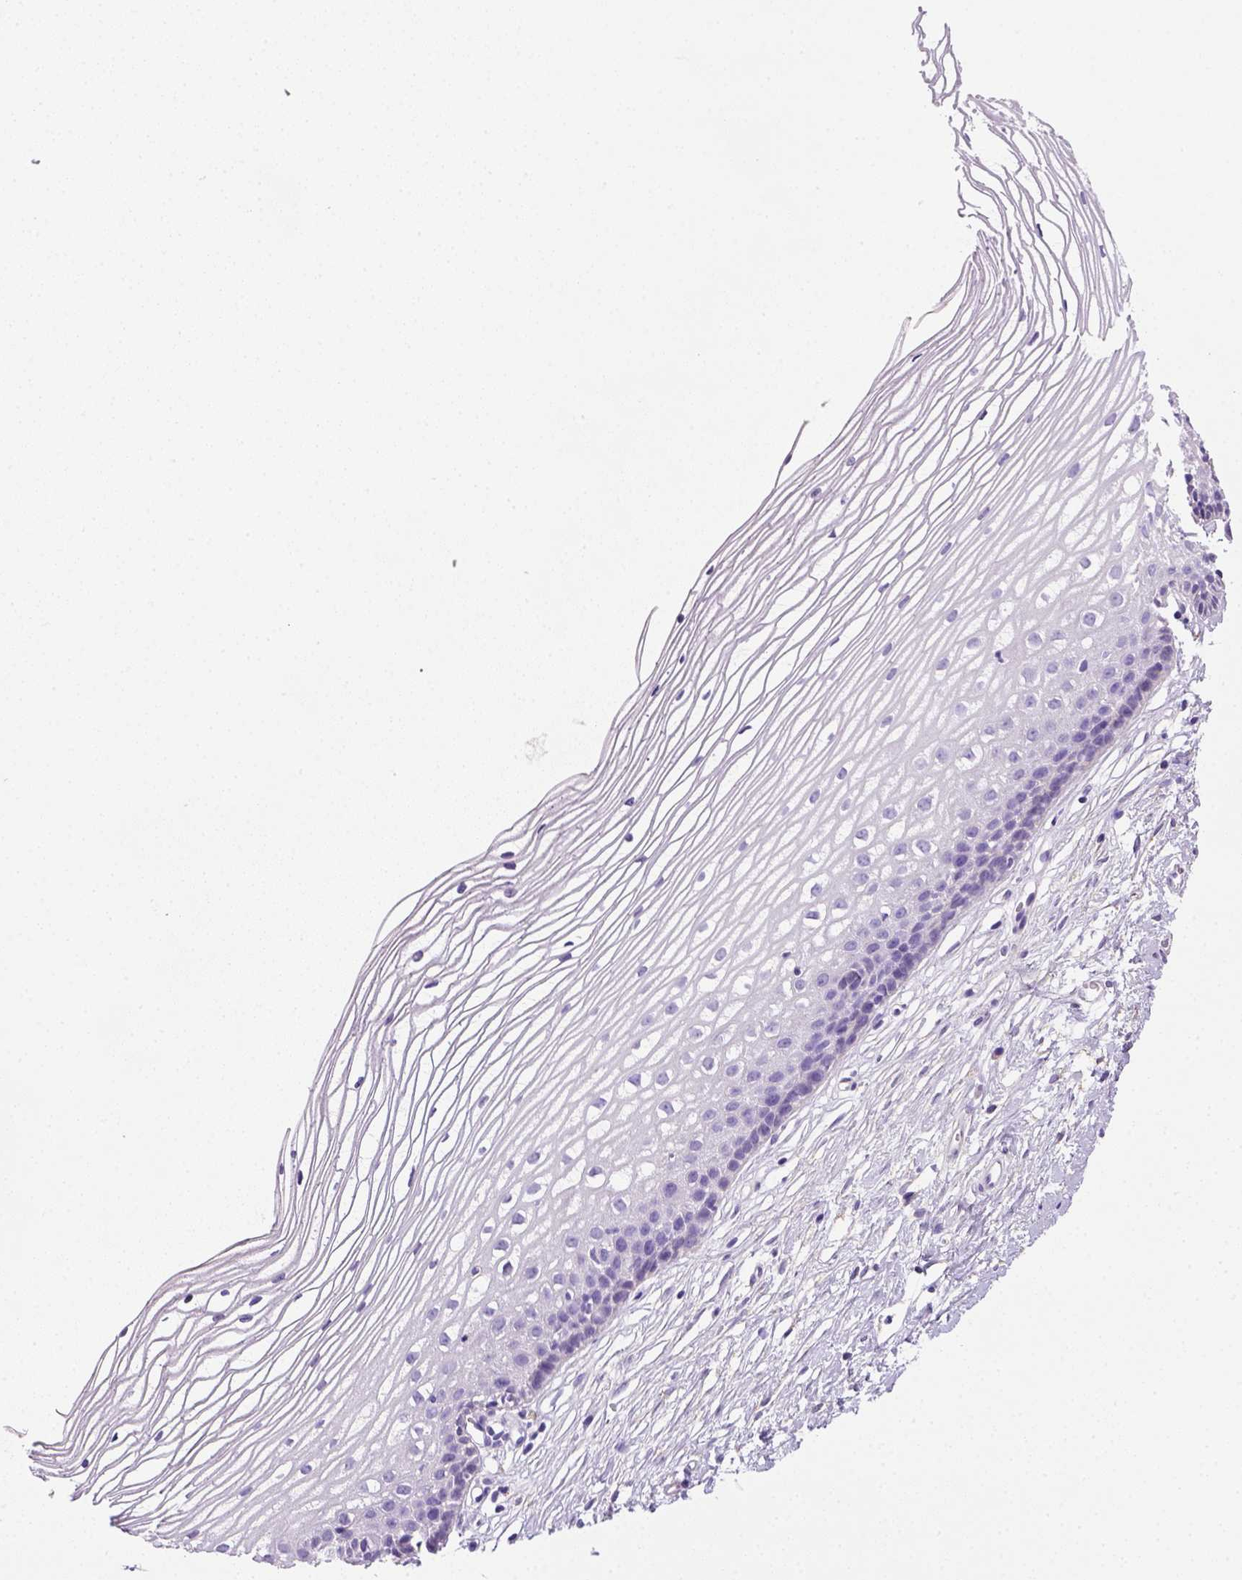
{"staining": {"intensity": "negative", "quantity": "none", "location": "none"}, "tissue": "cervix", "cell_type": "Glandular cells", "image_type": "normal", "snomed": [{"axis": "morphology", "description": "Normal tissue, NOS"}, {"axis": "topography", "description": "Cervix"}], "caption": "Immunohistochemical staining of unremarkable cervix exhibits no significant positivity in glandular cells. Brightfield microscopy of IHC stained with DAB (3,3'-diaminobenzidine) (brown) and hematoxylin (blue), captured at high magnification.", "gene": "KRT71", "patient": {"sex": "female", "age": 40}}